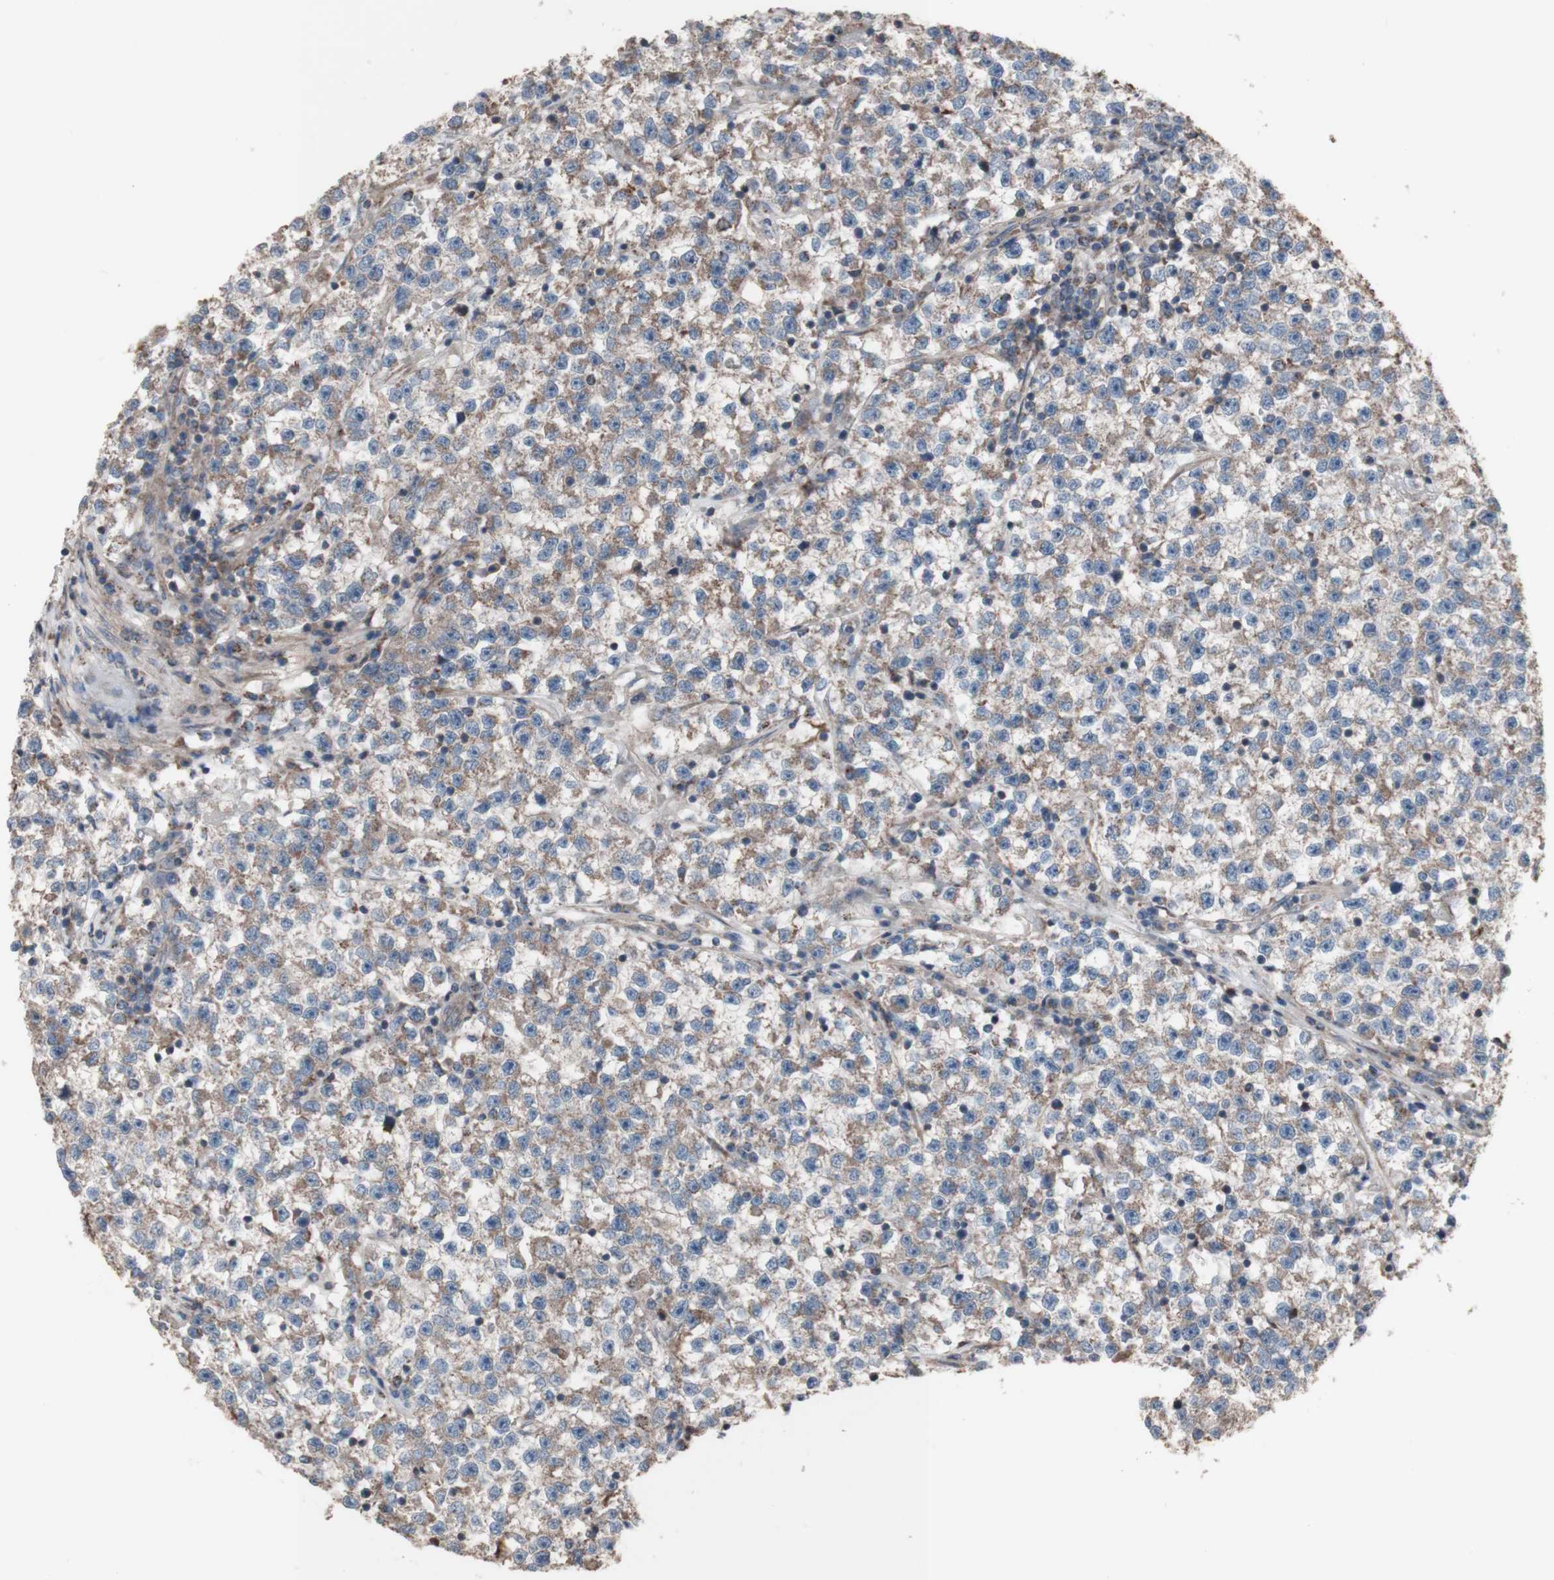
{"staining": {"intensity": "weak", "quantity": ">75%", "location": "cytoplasmic/membranous"}, "tissue": "testis cancer", "cell_type": "Tumor cells", "image_type": "cancer", "snomed": [{"axis": "morphology", "description": "Seminoma, NOS"}, {"axis": "topography", "description": "Testis"}], "caption": "A brown stain highlights weak cytoplasmic/membranous staining of a protein in human testis seminoma tumor cells. (Stains: DAB in brown, nuclei in blue, Microscopy: brightfield microscopy at high magnification).", "gene": "COPB1", "patient": {"sex": "male", "age": 22}}